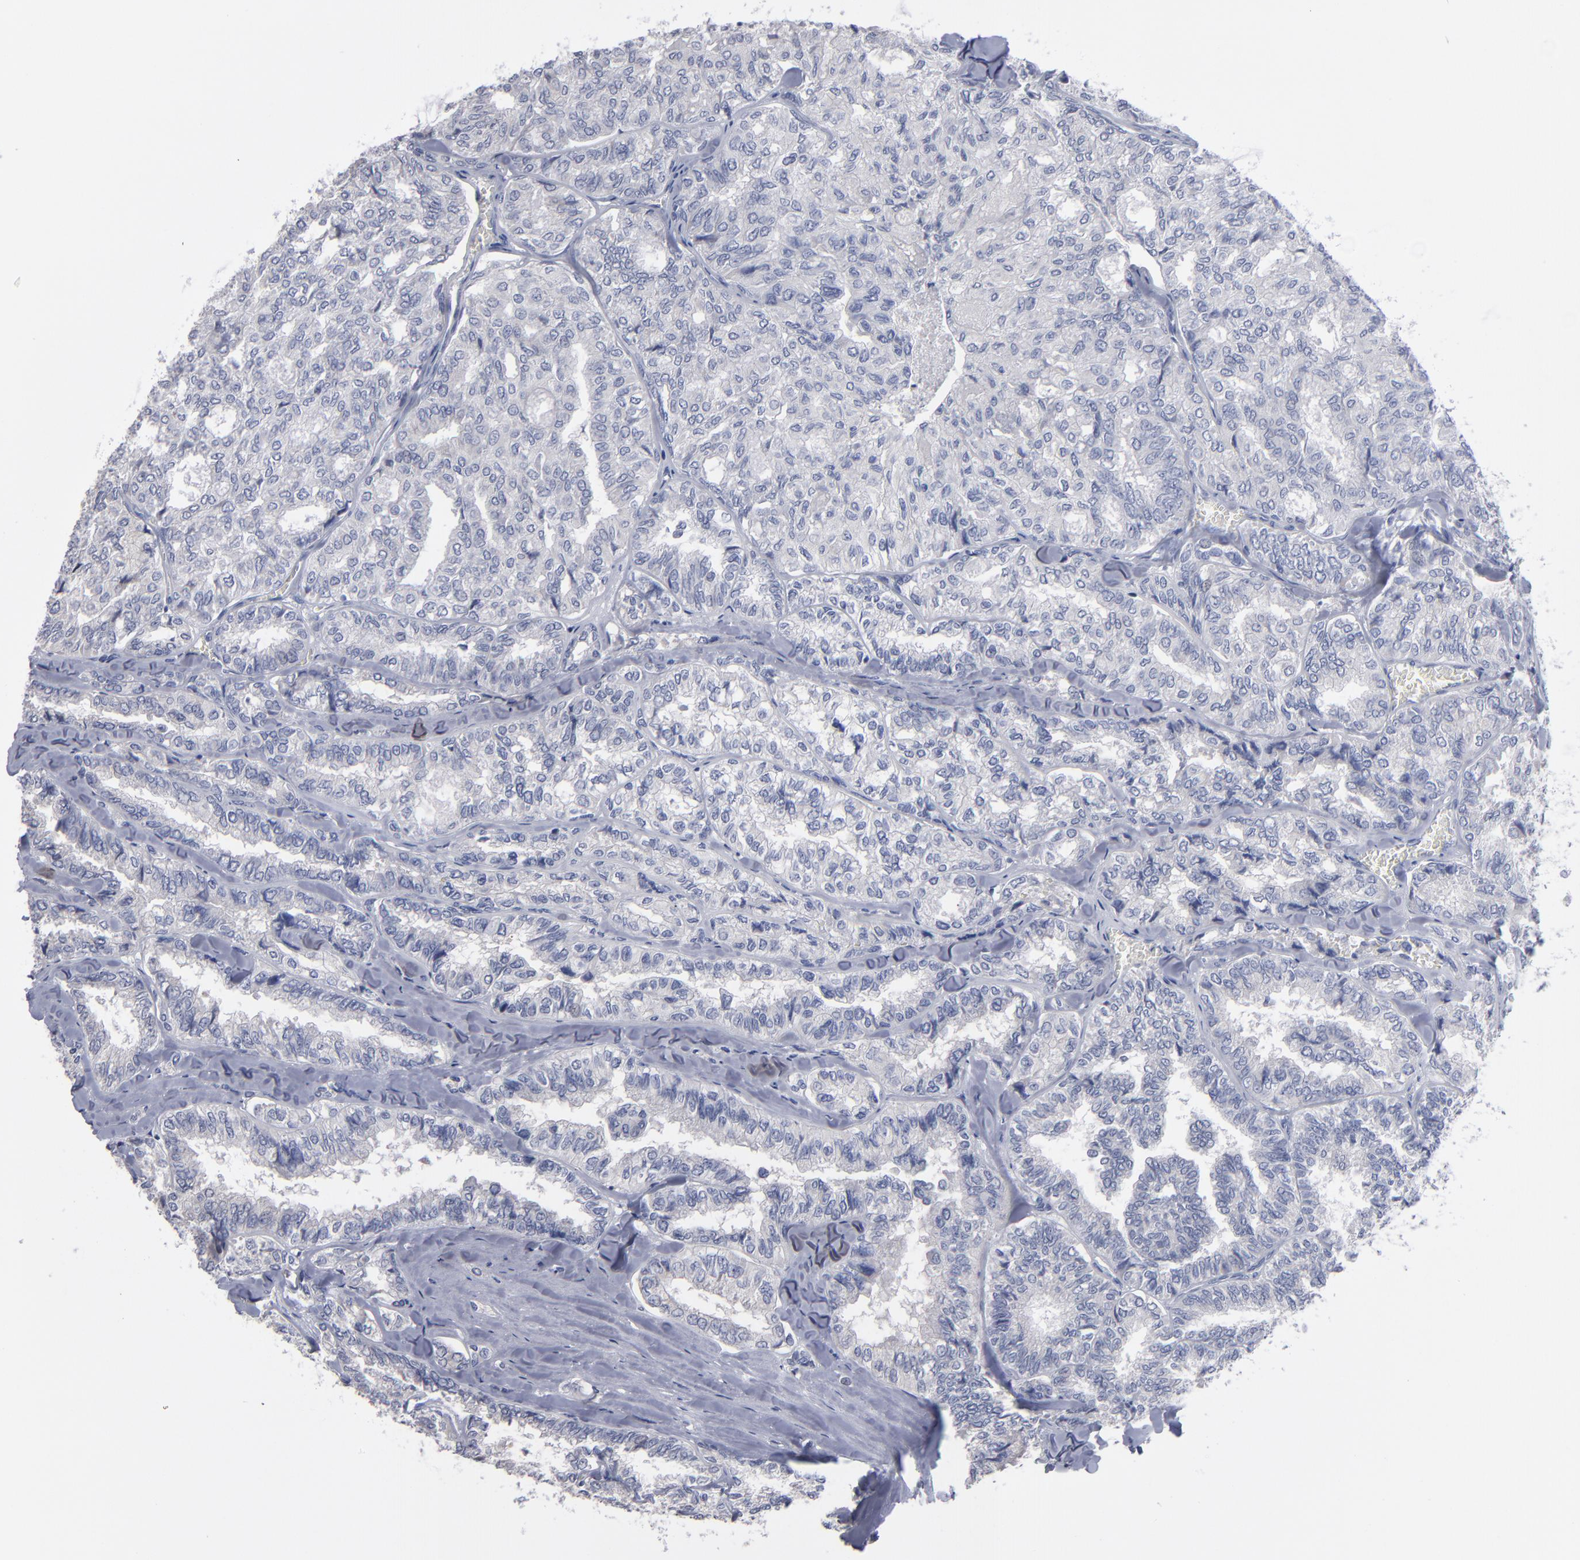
{"staining": {"intensity": "negative", "quantity": "none", "location": "none"}, "tissue": "thyroid cancer", "cell_type": "Tumor cells", "image_type": "cancer", "snomed": [{"axis": "morphology", "description": "Papillary adenocarcinoma, NOS"}, {"axis": "topography", "description": "Thyroid gland"}], "caption": "Human thyroid cancer stained for a protein using immunohistochemistry (IHC) demonstrates no positivity in tumor cells.", "gene": "RPH3A", "patient": {"sex": "female", "age": 35}}